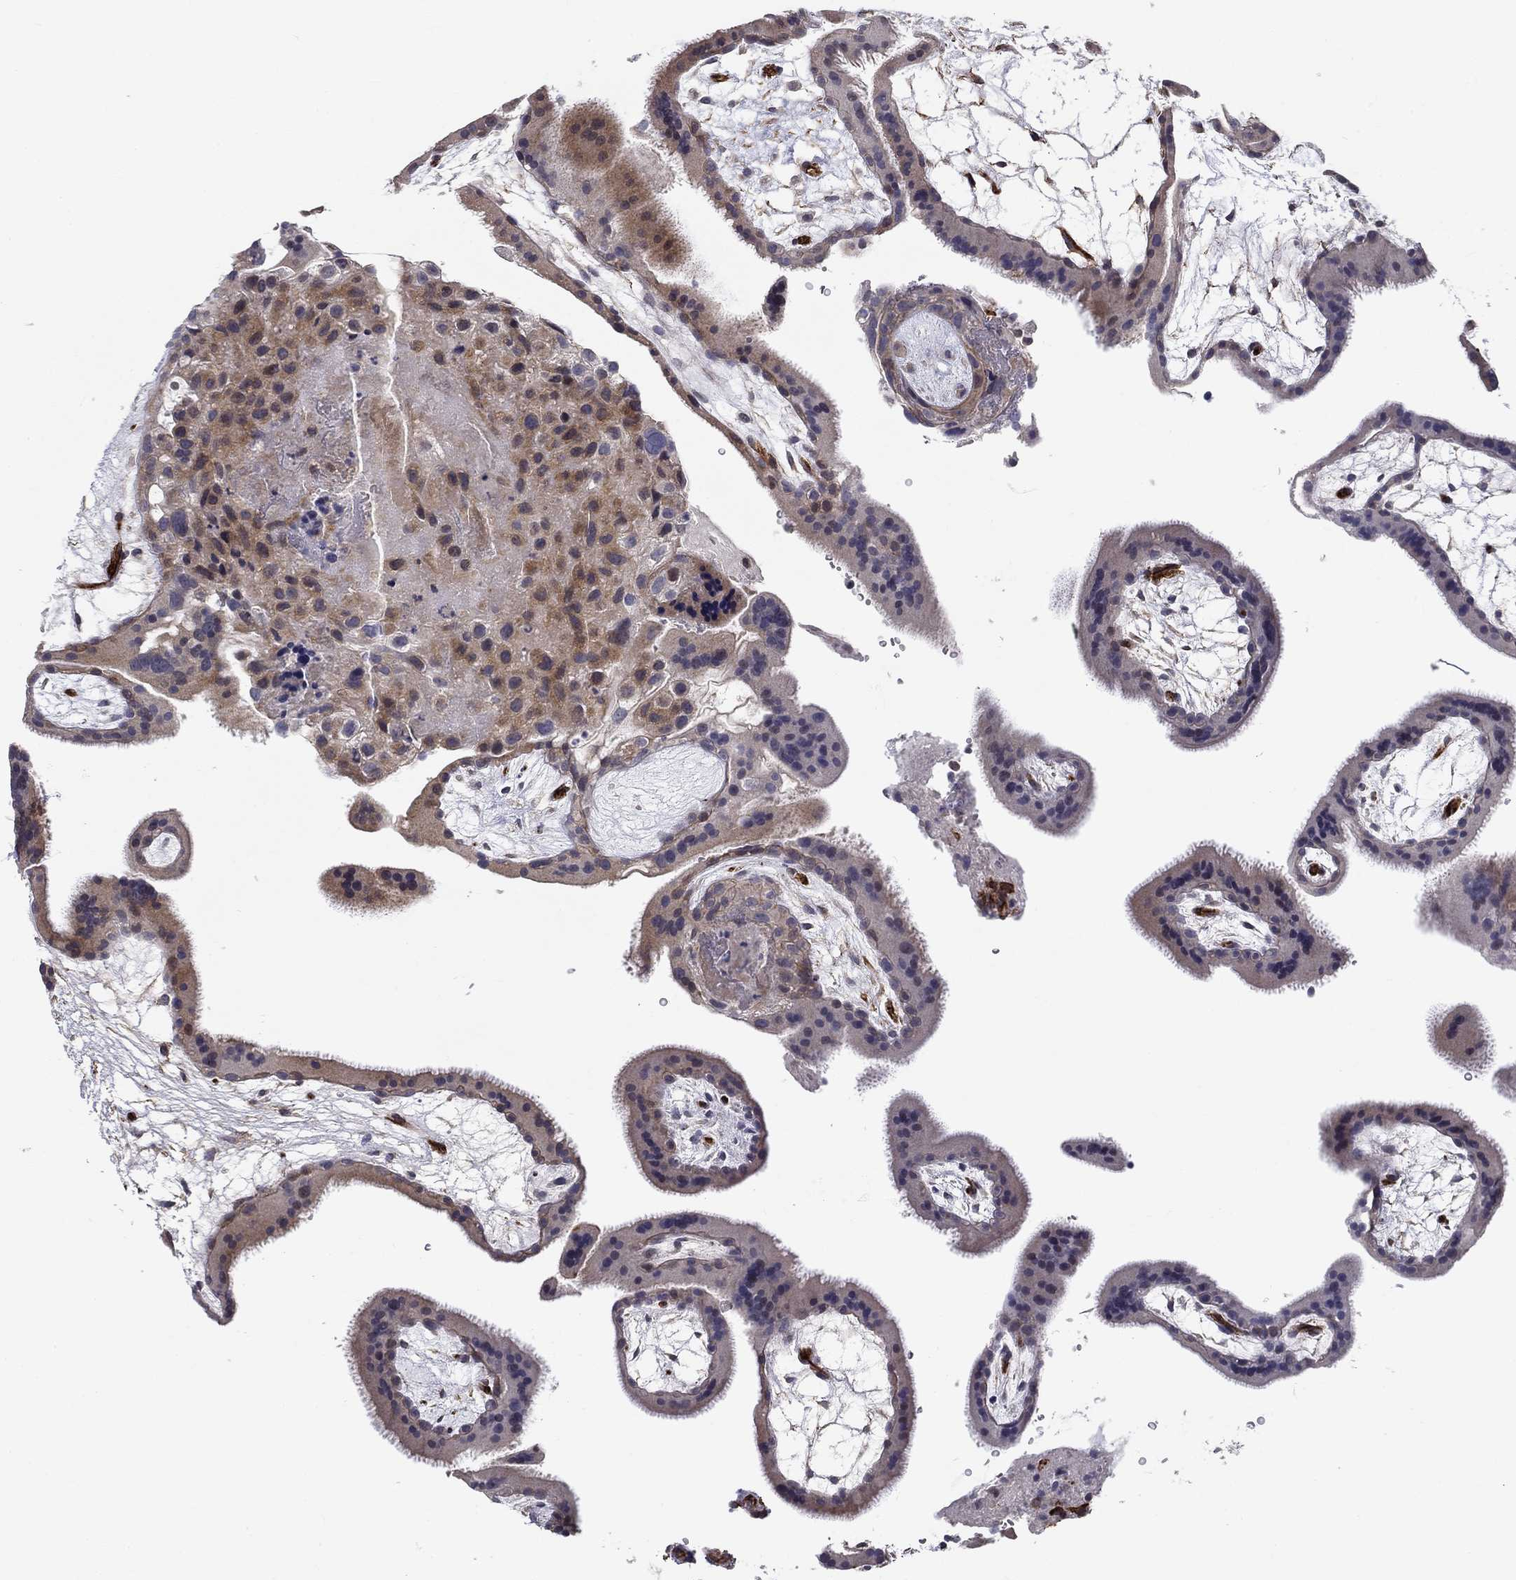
{"staining": {"intensity": "strong", "quantity": "25%-75%", "location": "cytoplasmic/membranous"}, "tissue": "placenta", "cell_type": "Decidual cells", "image_type": "normal", "snomed": [{"axis": "morphology", "description": "Normal tissue, NOS"}, {"axis": "topography", "description": "Placenta"}], "caption": "An IHC photomicrograph of benign tissue is shown. Protein staining in brown highlights strong cytoplasmic/membranous positivity in placenta within decidual cells. (DAB (3,3'-diaminobenzidine) IHC with brightfield microscopy, high magnification).", "gene": "SYNC", "patient": {"sex": "female", "age": 19}}